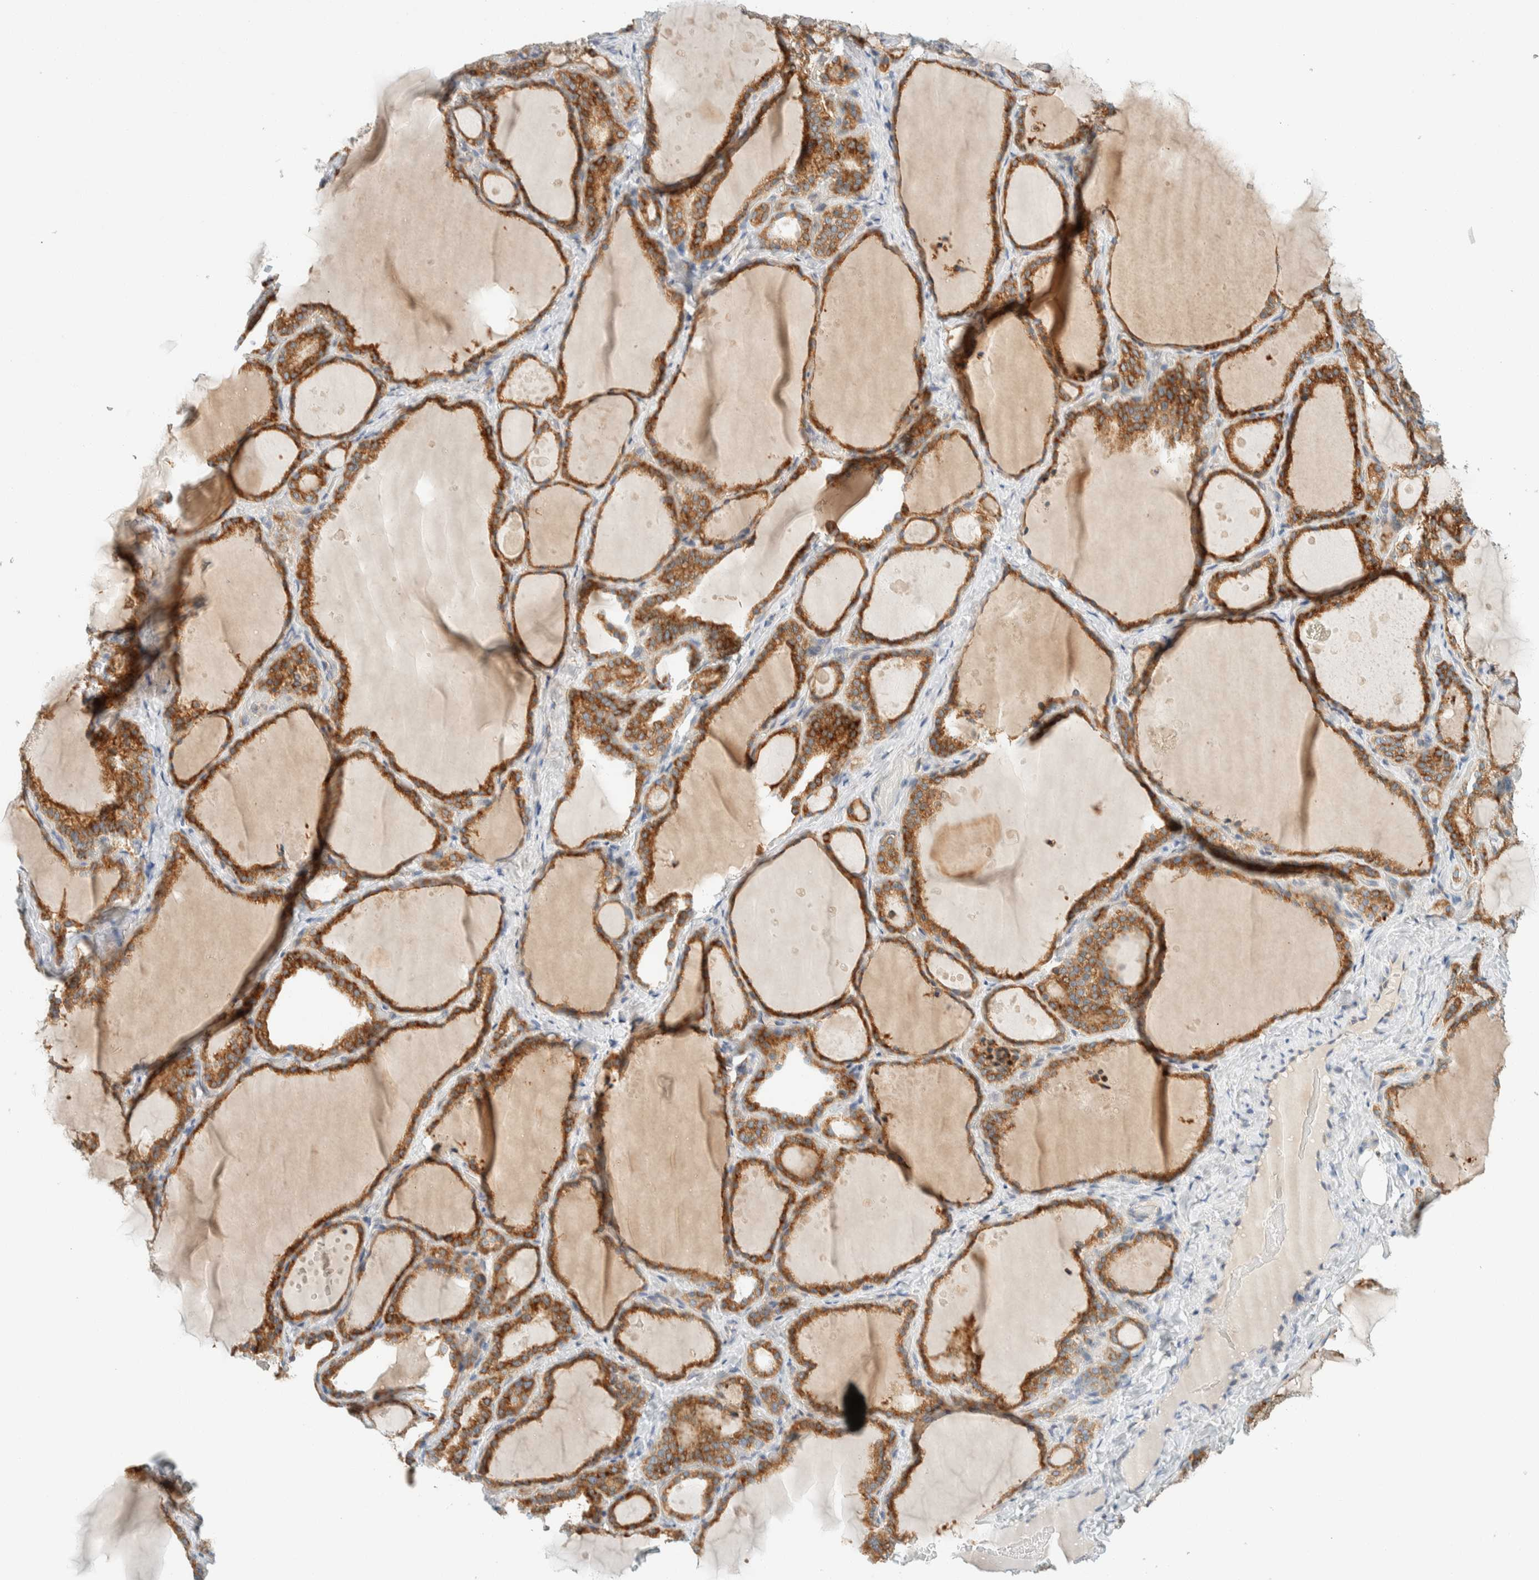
{"staining": {"intensity": "strong", "quantity": ">75%", "location": "cytoplasmic/membranous"}, "tissue": "thyroid gland", "cell_type": "Glandular cells", "image_type": "normal", "snomed": [{"axis": "morphology", "description": "Normal tissue, NOS"}, {"axis": "topography", "description": "Thyroid gland"}], "caption": "IHC (DAB) staining of unremarkable human thyroid gland exhibits strong cytoplasmic/membranous protein staining in about >75% of glandular cells.", "gene": "SUMF2", "patient": {"sex": "female", "age": 44}}